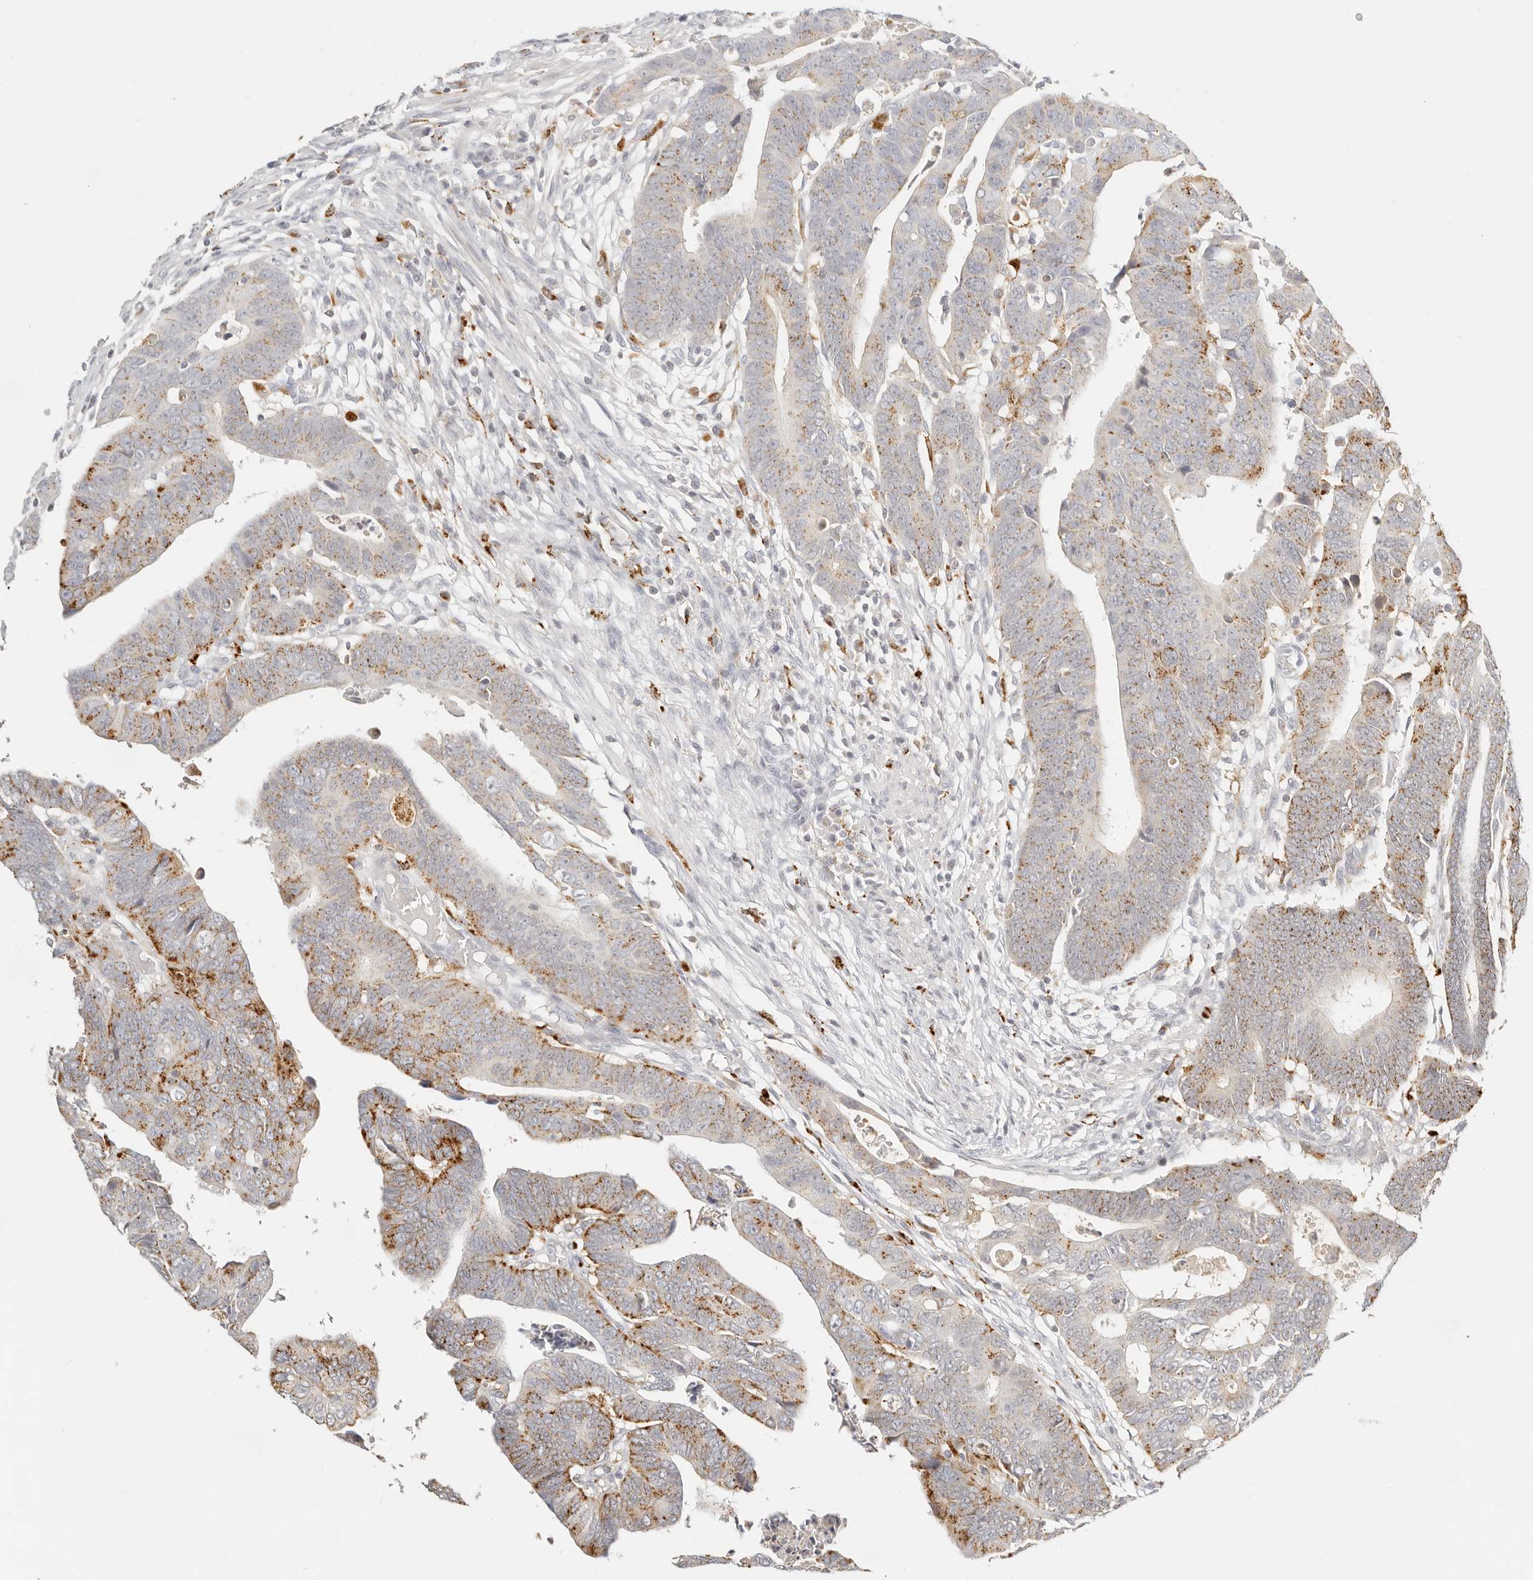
{"staining": {"intensity": "moderate", "quantity": "25%-75%", "location": "cytoplasmic/membranous"}, "tissue": "colorectal cancer", "cell_type": "Tumor cells", "image_type": "cancer", "snomed": [{"axis": "morphology", "description": "Adenocarcinoma, NOS"}, {"axis": "topography", "description": "Rectum"}], "caption": "Immunohistochemistry (IHC) micrograph of colorectal cancer stained for a protein (brown), which demonstrates medium levels of moderate cytoplasmic/membranous staining in about 25%-75% of tumor cells.", "gene": "RNASET2", "patient": {"sex": "female", "age": 65}}